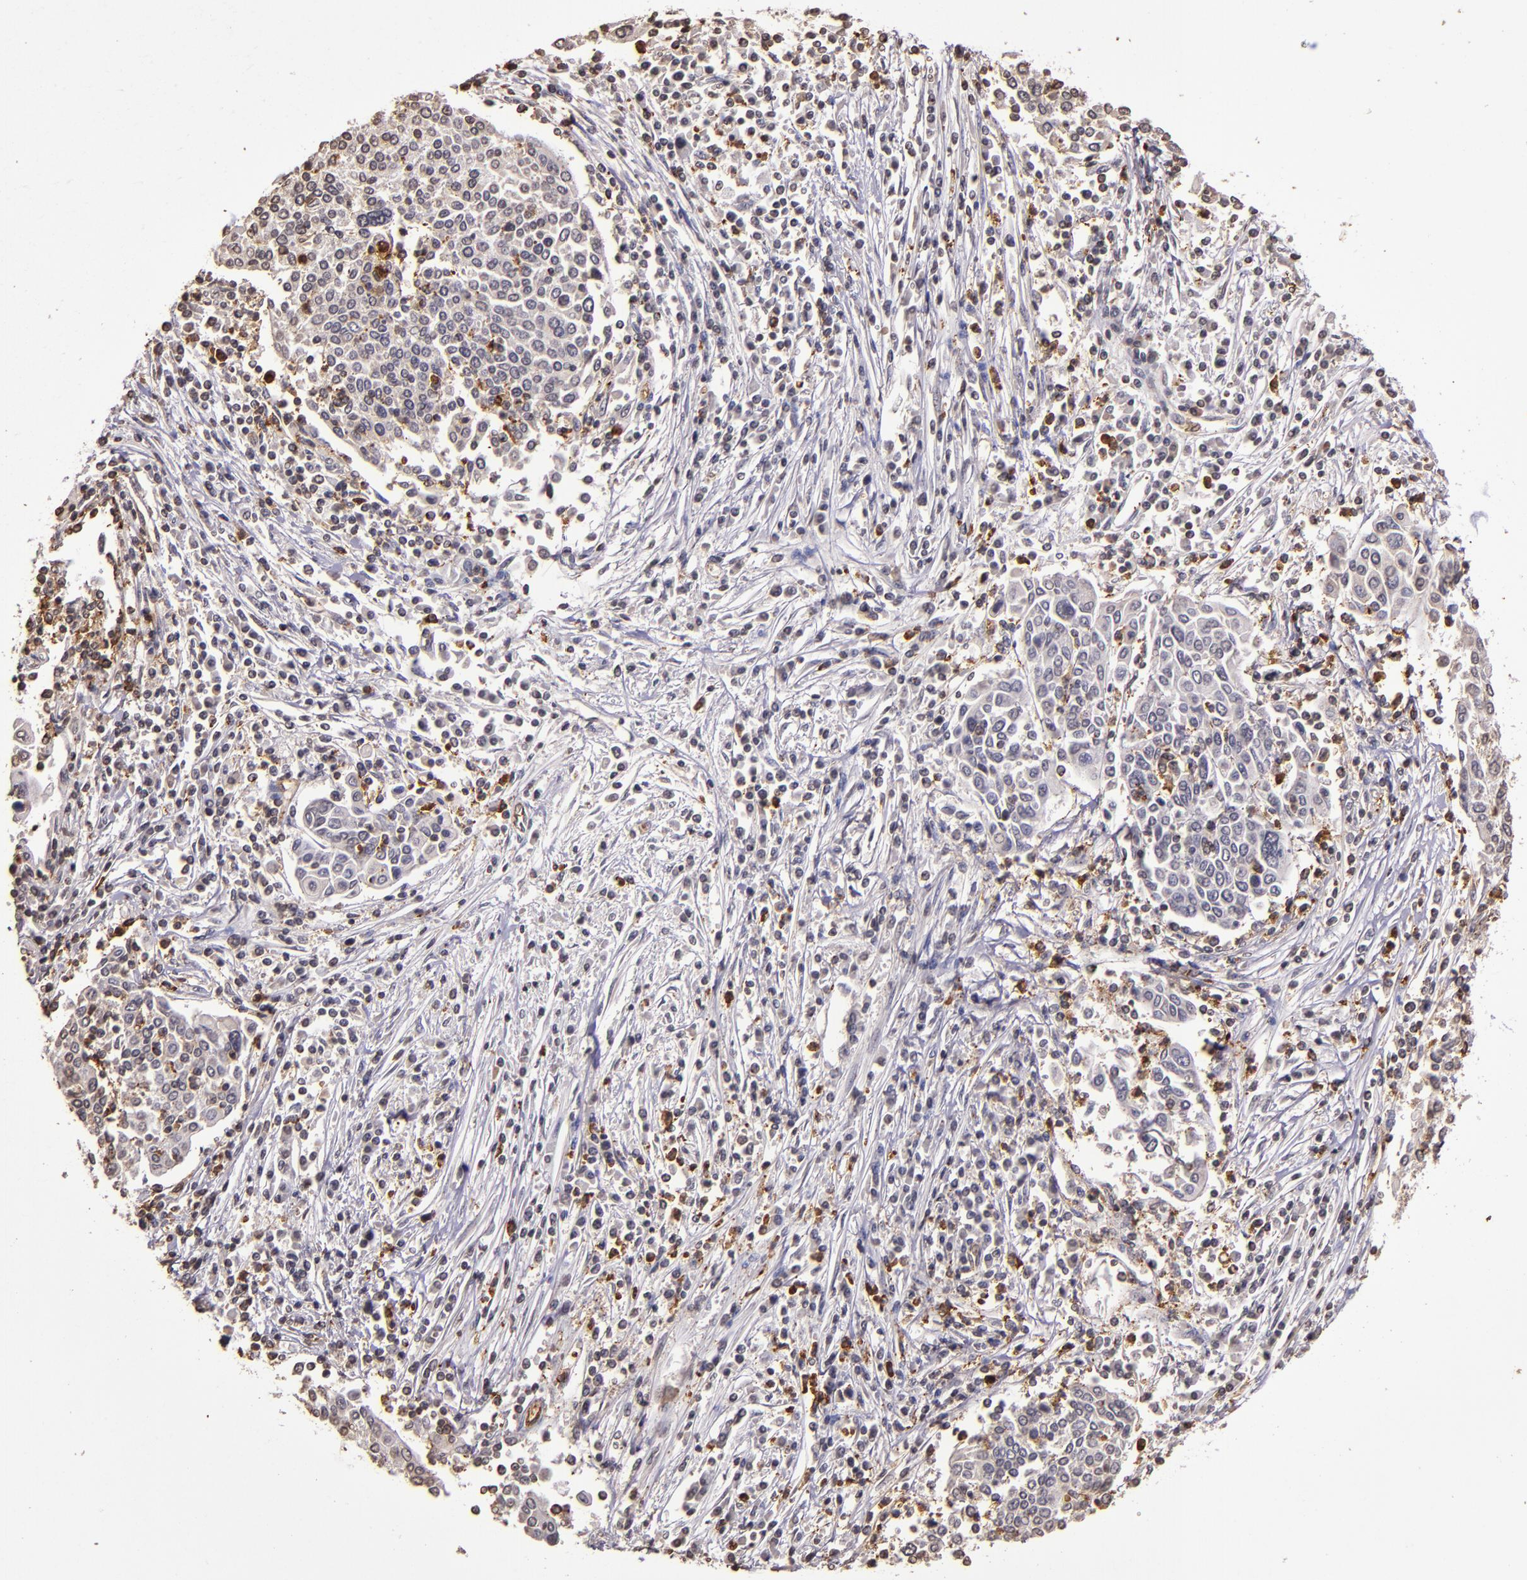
{"staining": {"intensity": "negative", "quantity": "none", "location": "none"}, "tissue": "cervical cancer", "cell_type": "Tumor cells", "image_type": "cancer", "snomed": [{"axis": "morphology", "description": "Squamous cell carcinoma, NOS"}, {"axis": "topography", "description": "Cervix"}], "caption": "Tumor cells are negative for brown protein staining in cervical cancer.", "gene": "SLC2A3", "patient": {"sex": "female", "age": 40}}